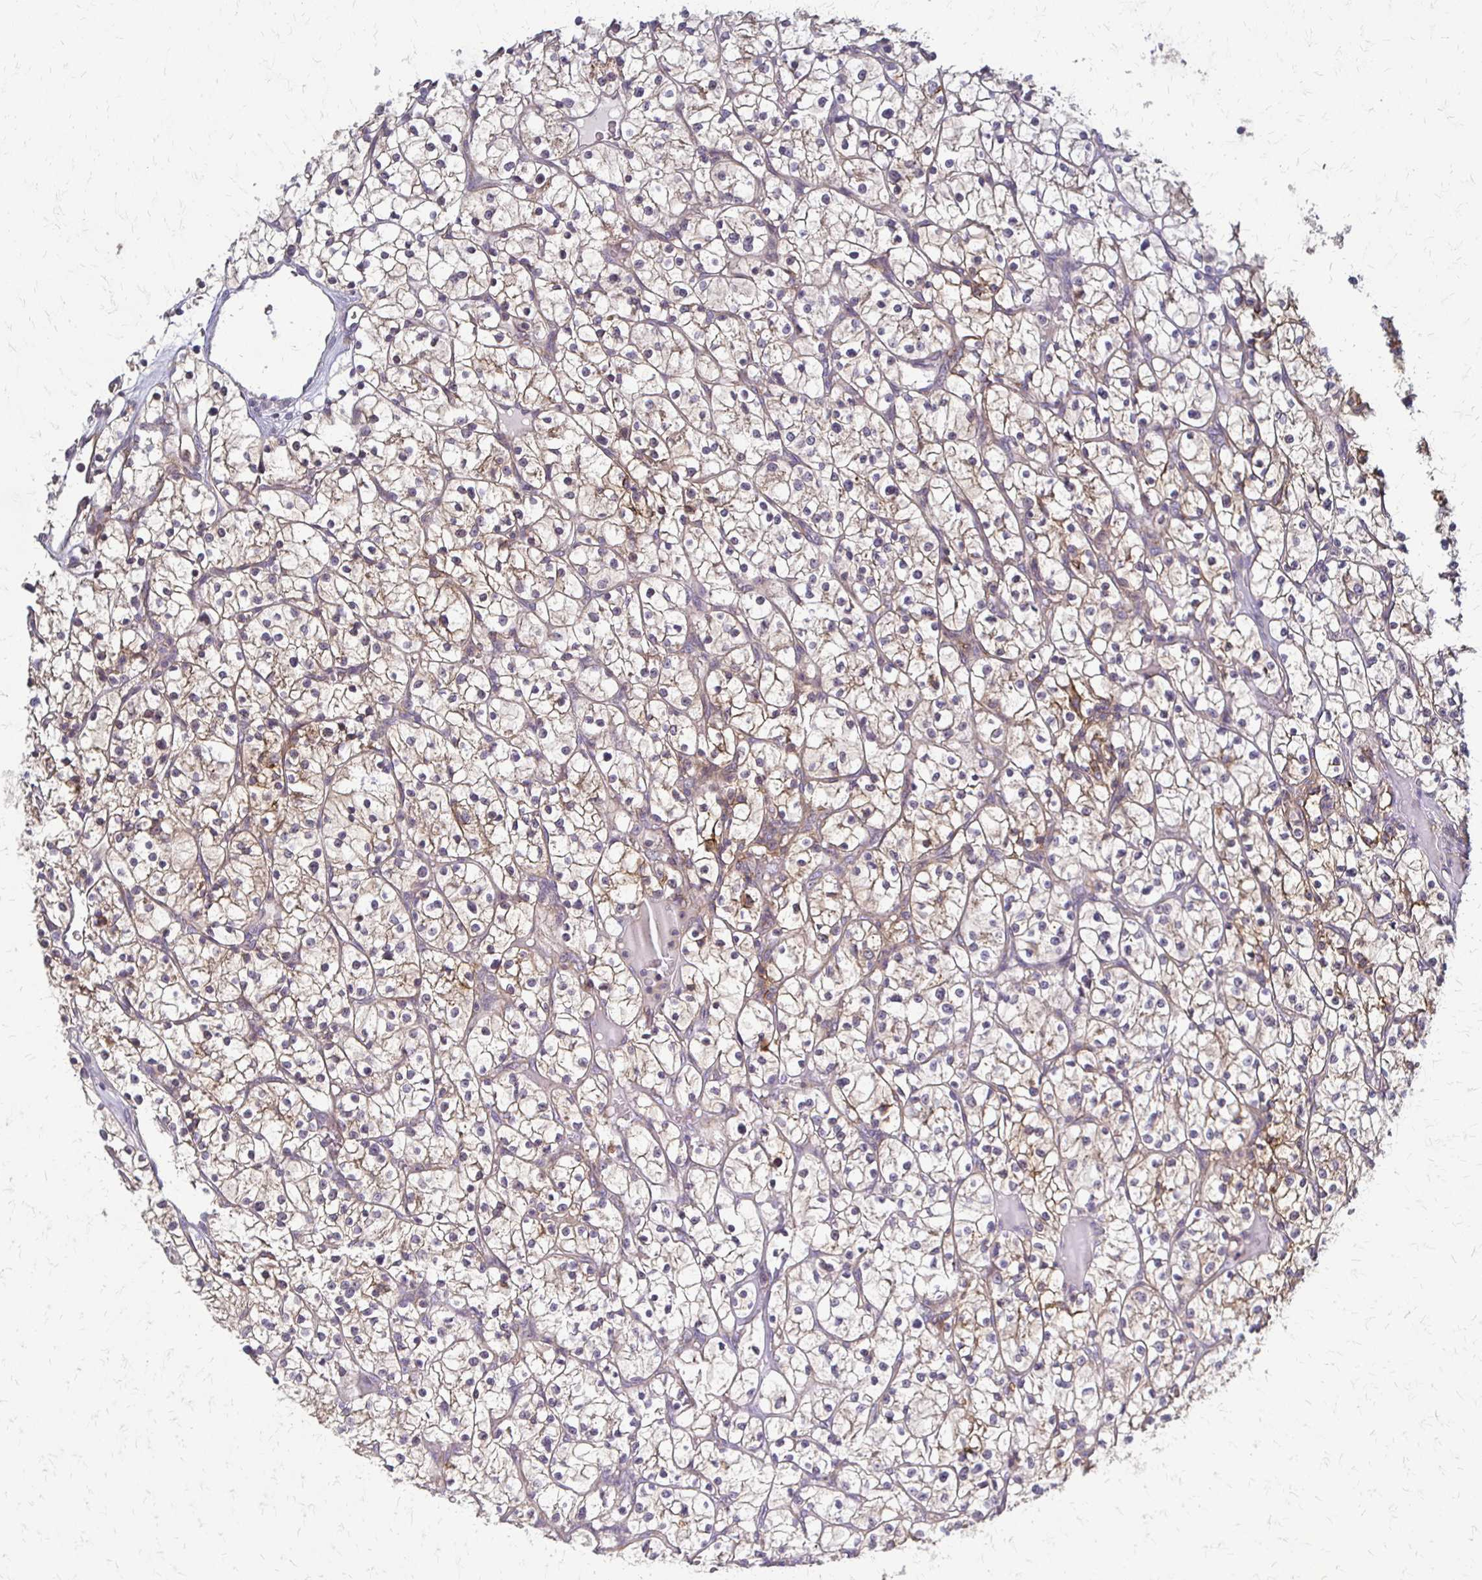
{"staining": {"intensity": "weak", "quantity": "25%-75%", "location": "cytoplasmic/membranous"}, "tissue": "renal cancer", "cell_type": "Tumor cells", "image_type": "cancer", "snomed": [{"axis": "morphology", "description": "Adenocarcinoma, NOS"}, {"axis": "topography", "description": "Kidney"}], "caption": "Tumor cells show low levels of weak cytoplasmic/membranous staining in approximately 25%-75% of cells in human renal cancer.", "gene": "SLC9A9", "patient": {"sex": "female", "age": 64}}